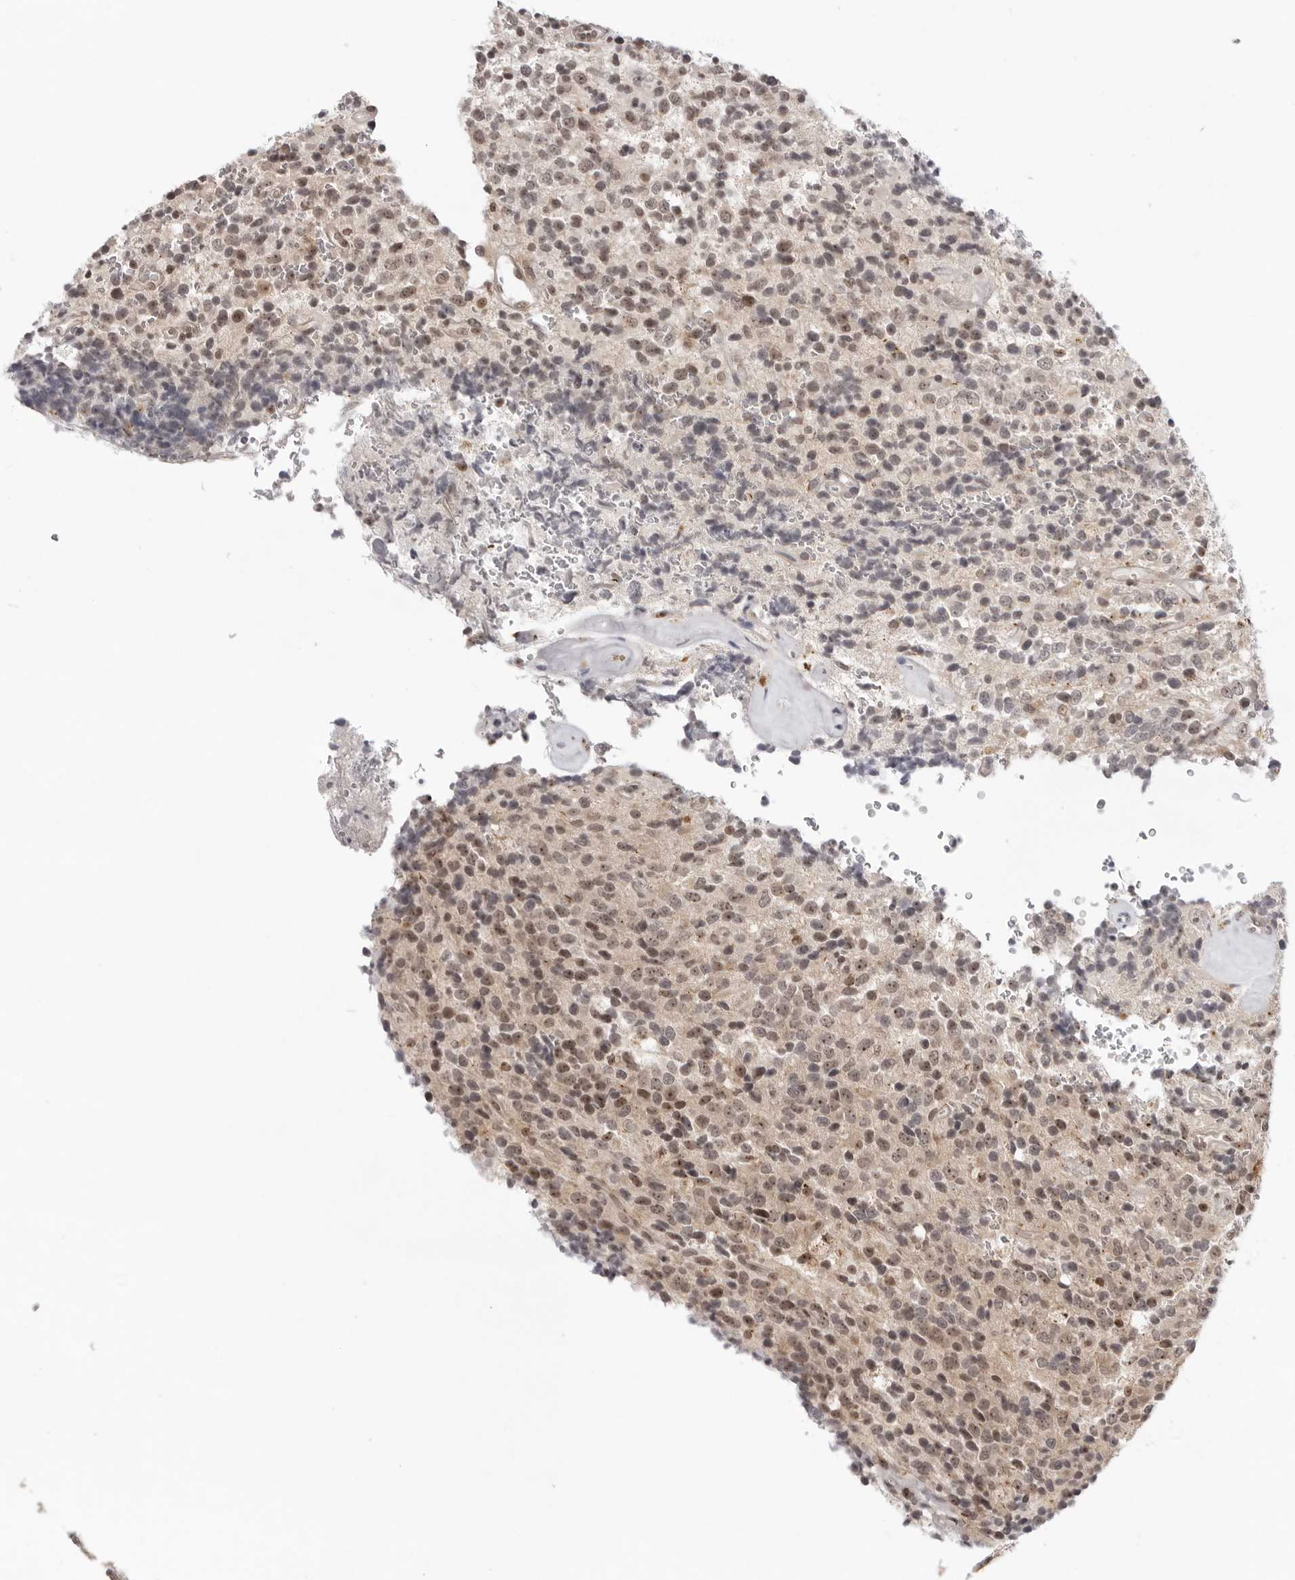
{"staining": {"intensity": "moderate", "quantity": "<25%", "location": "nuclear"}, "tissue": "glioma", "cell_type": "Tumor cells", "image_type": "cancer", "snomed": [{"axis": "morphology", "description": "Glioma, malignant, High grade"}, {"axis": "topography", "description": "pancreas cauda"}], "caption": "Protein expression analysis of human glioma reveals moderate nuclear expression in about <25% of tumor cells.", "gene": "EXOSC10", "patient": {"sex": "male", "age": 60}}